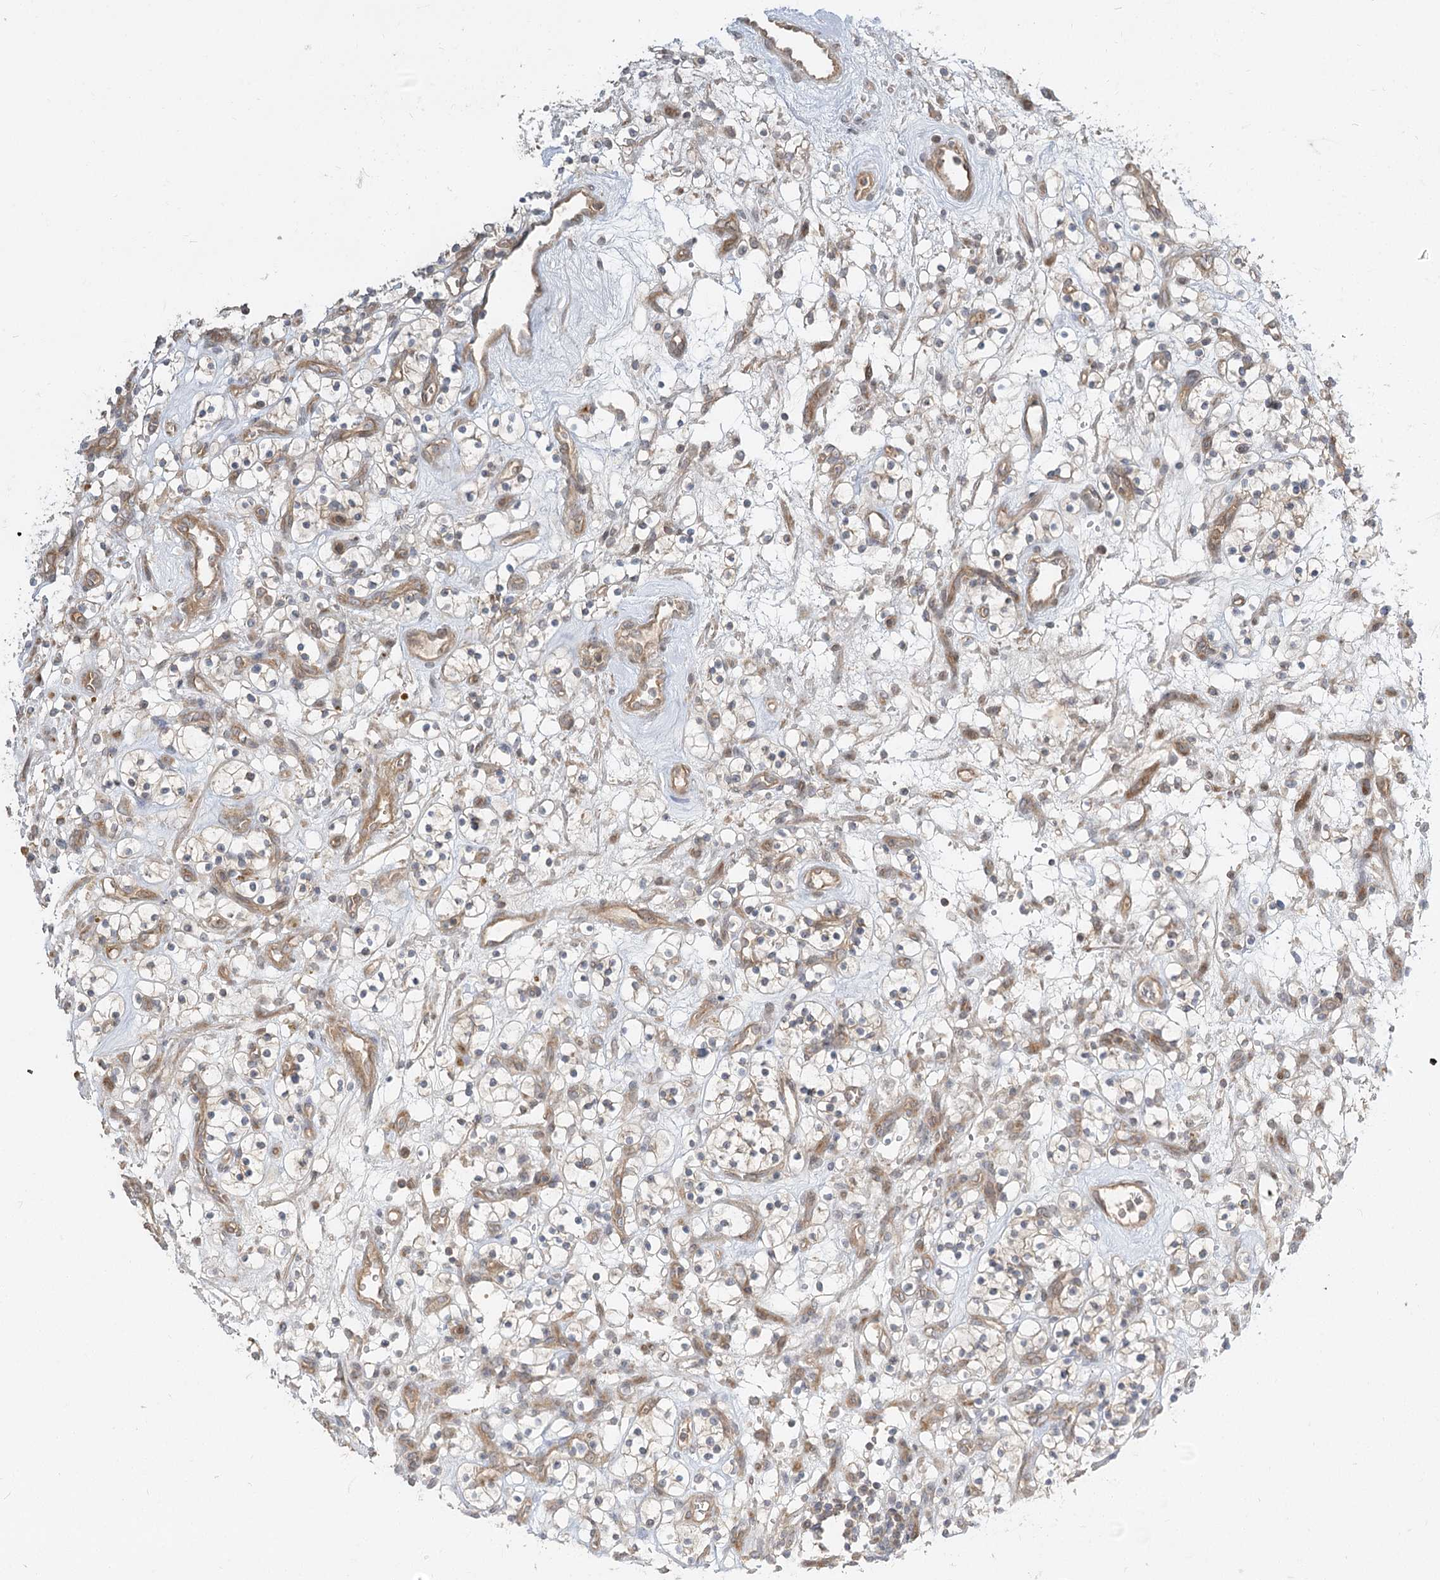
{"staining": {"intensity": "negative", "quantity": "none", "location": "none"}, "tissue": "renal cancer", "cell_type": "Tumor cells", "image_type": "cancer", "snomed": [{"axis": "morphology", "description": "Adenocarcinoma, NOS"}, {"axis": "topography", "description": "Kidney"}], "caption": "Adenocarcinoma (renal) was stained to show a protein in brown. There is no significant positivity in tumor cells.", "gene": "GUCY2C", "patient": {"sex": "female", "age": 57}}